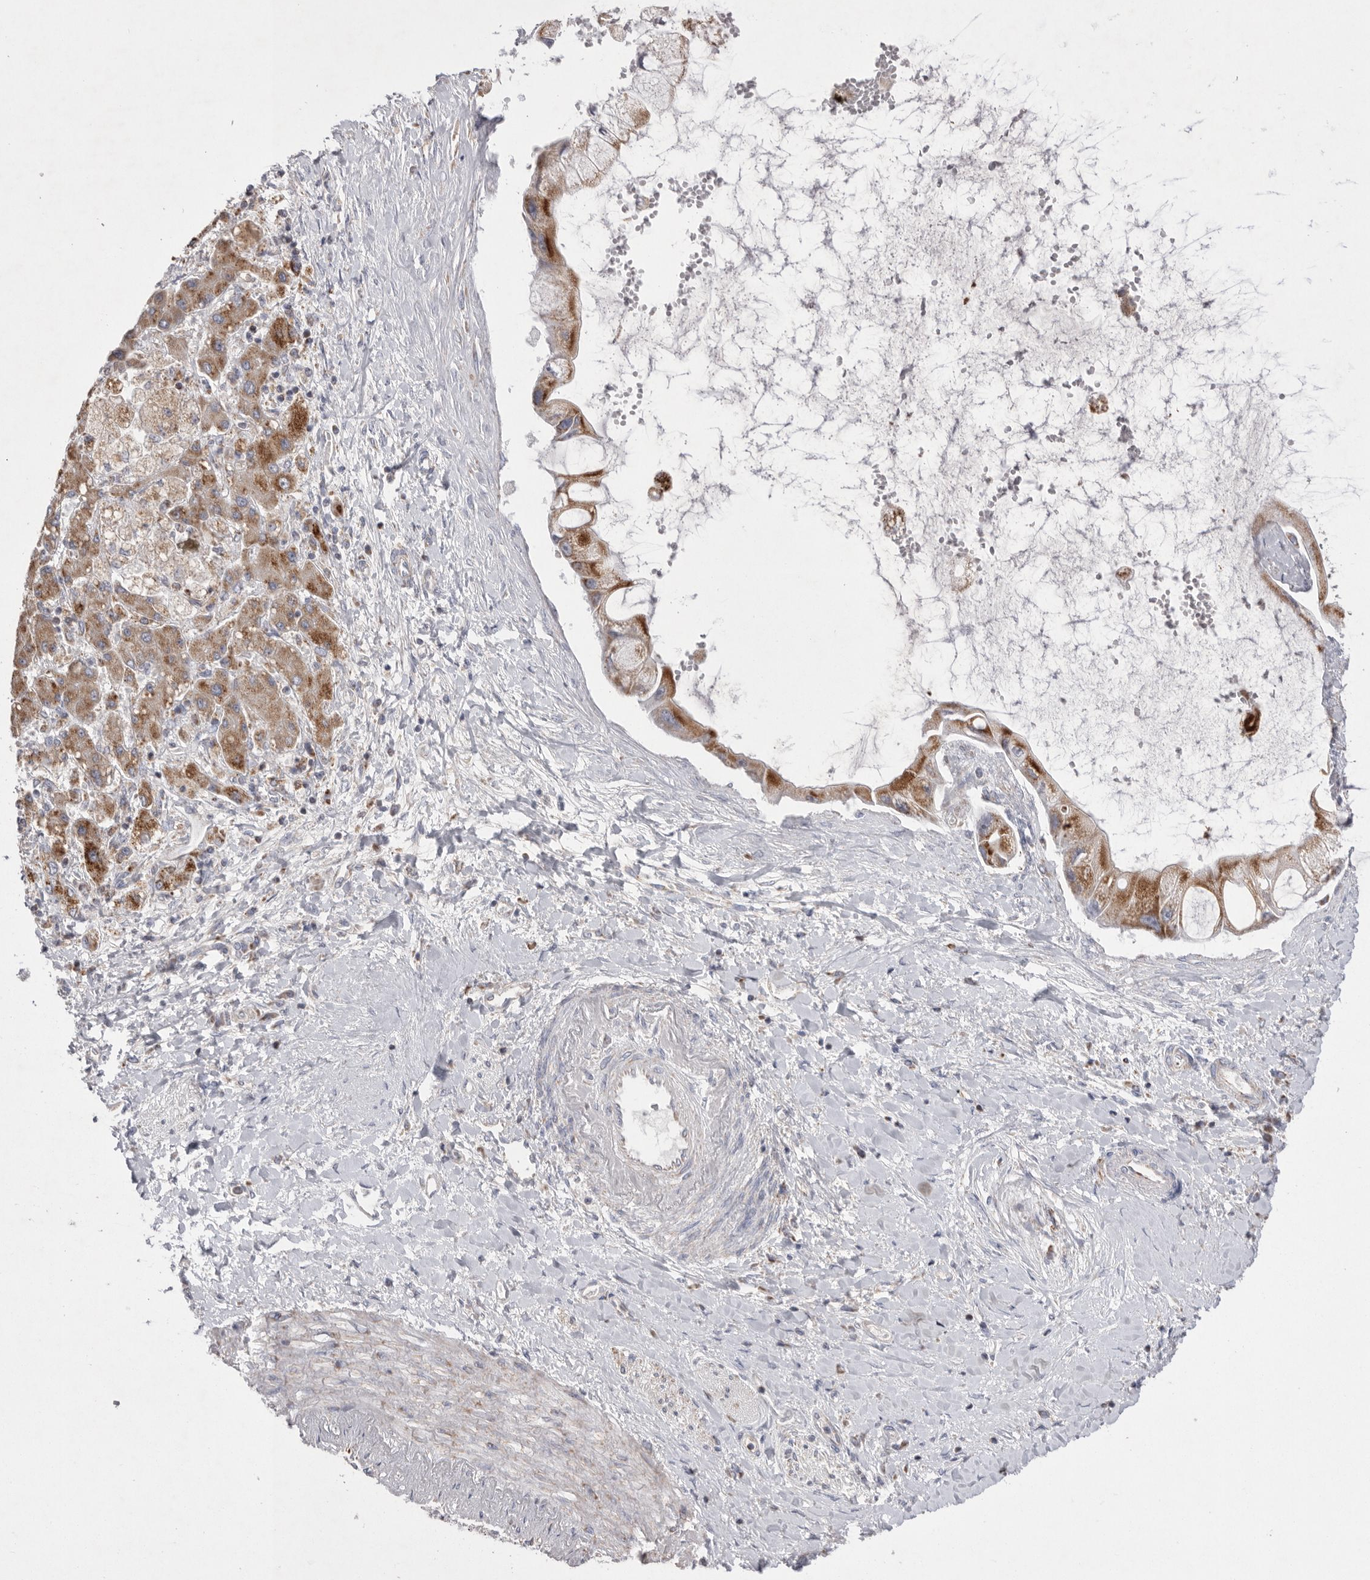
{"staining": {"intensity": "strong", "quantity": "25%-75%", "location": "cytoplasmic/membranous"}, "tissue": "liver cancer", "cell_type": "Tumor cells", "image_type": "cancer", "snomed": [{"axis": "morphology", "description": "Cholangiocarcinoma"}, {"axis": "topography", "description": "Liver"}], "caption": "Liver cancer was stained to show a protein in brown. There is high levels of strong cytoplasmic/membranous expression in about 25%-75% of tumor cells.", "gene": "VDAC3", "patient": {"sex": "male", "age": 50}}